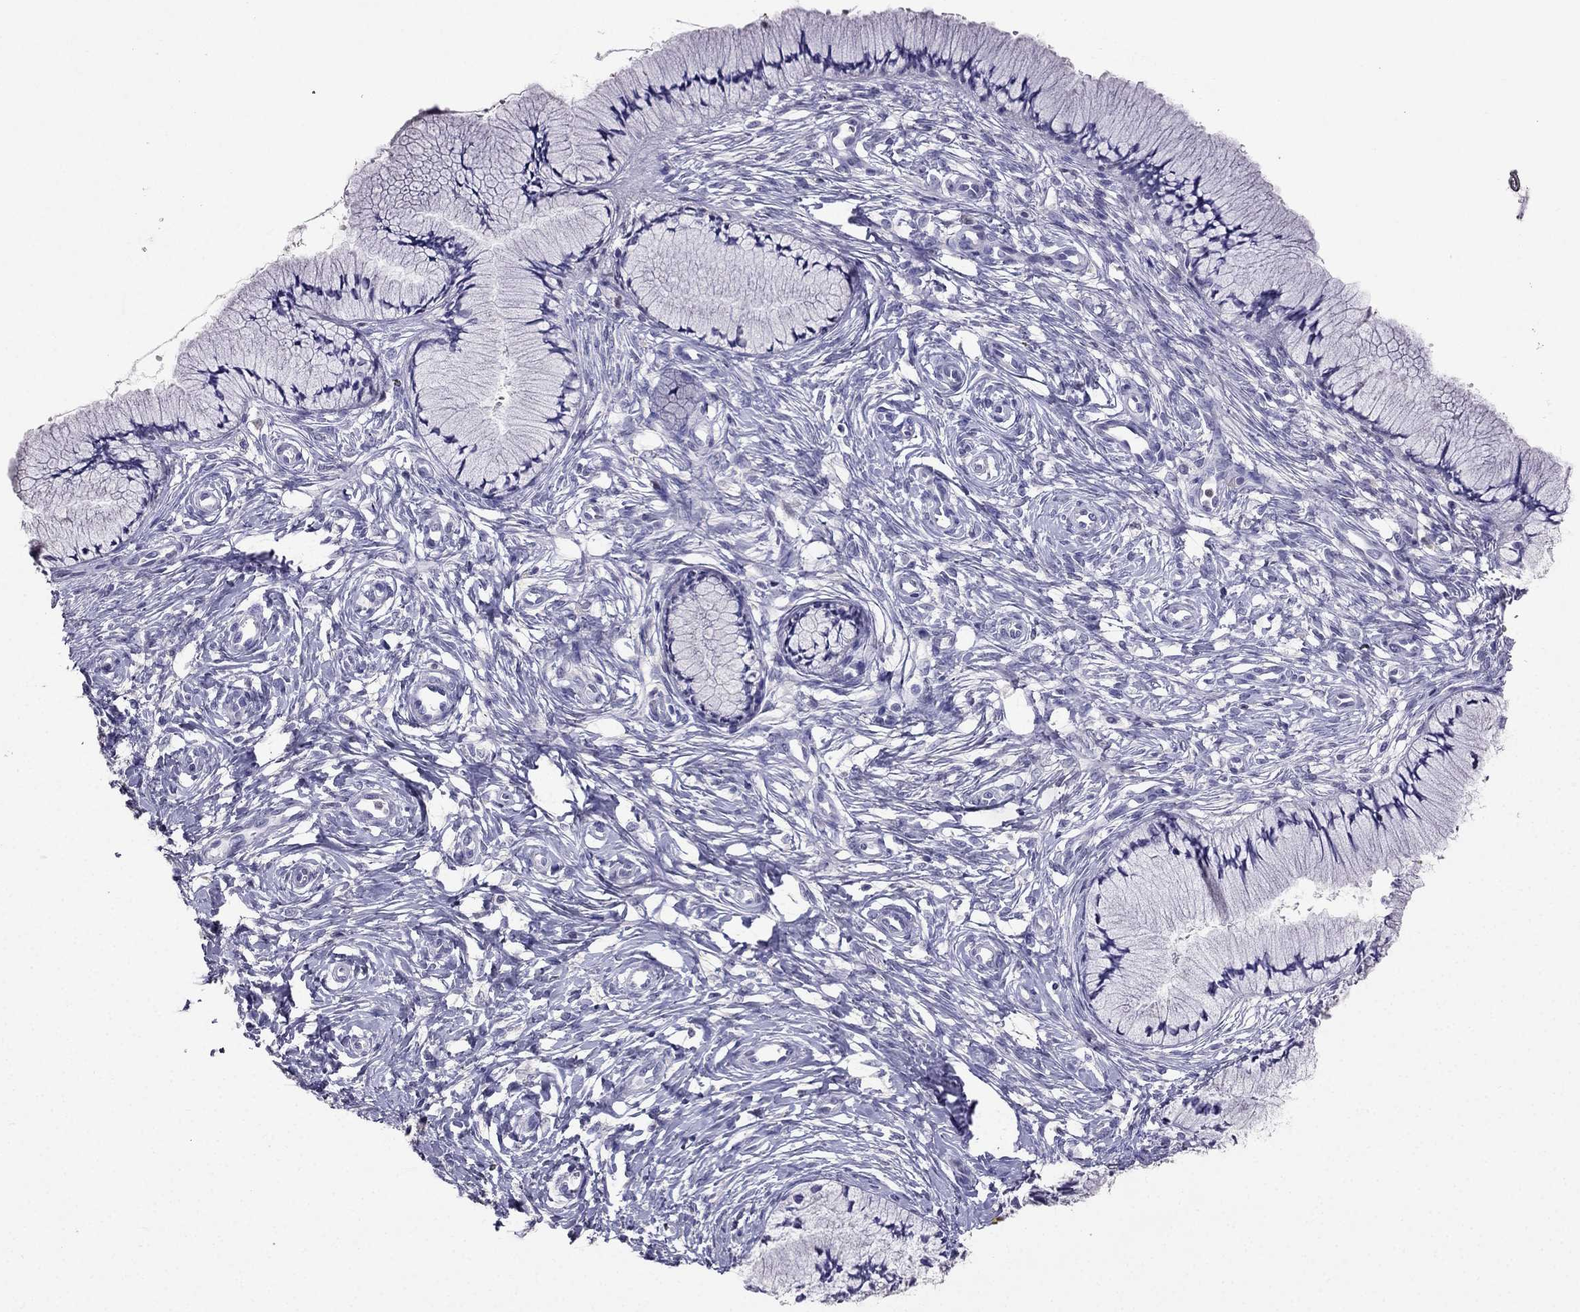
{"staining": {"intensity": "negative", "quantity": "none", "location": "none"}, "tissue": "cervix", "cell_type": "Glandular cells", "image_type": "normal", "snomed": [{"axis": "morphology", "description": "Normal tissue, NOS"}, {"axis": "topography", "description": "Cervix"}], "caption": "There is no significant expression in glandular cells of cervix. (IHC, brightfield microscopy, high magnification).", "gene": "ARID3A", "patient": {"sex": "female", "age": 37}}